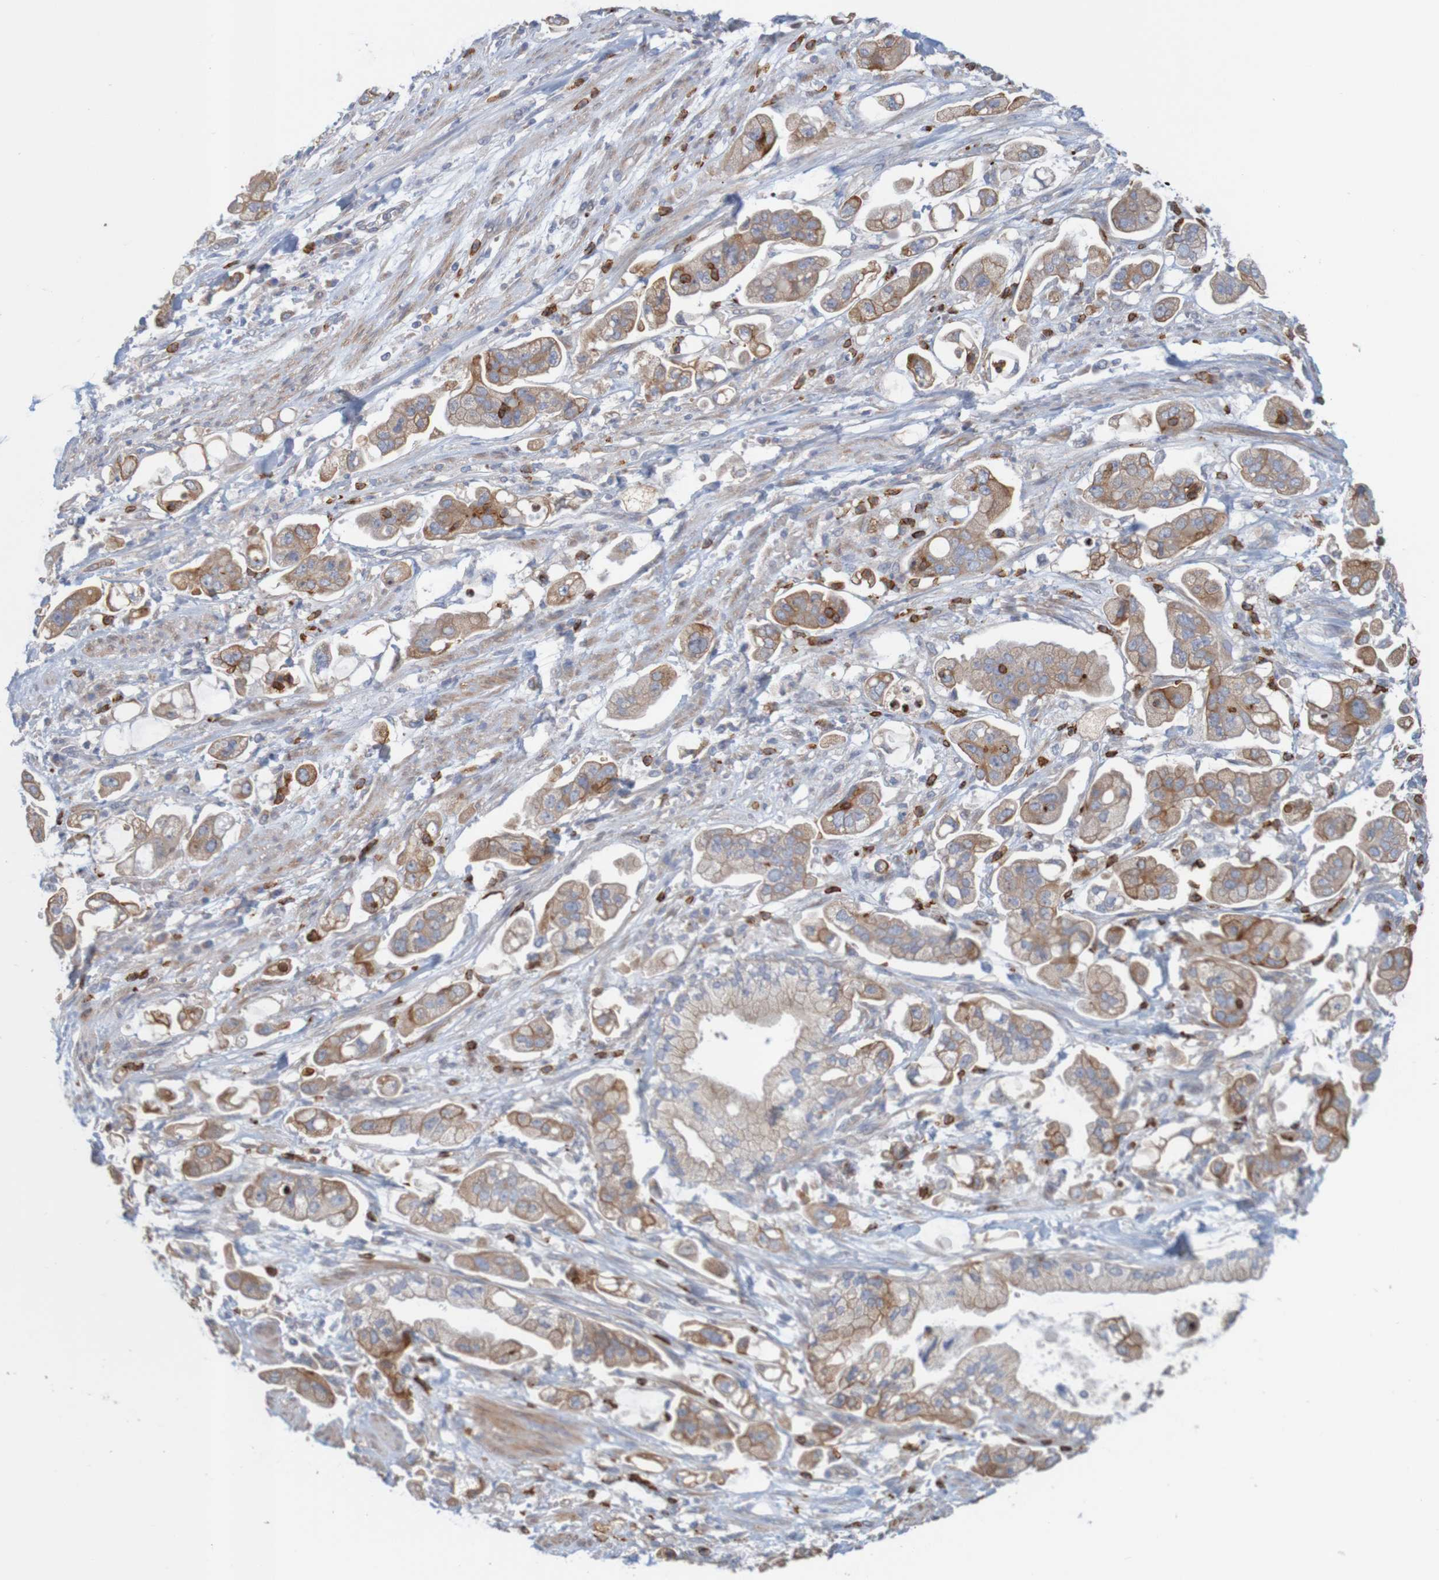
{"staining": {"intensity": "moderate", "quantity": "25%-75%", "location": "cytoplasmic/membranous"}, "tissue": "stomach cancer", "cell_type": "Tumor cells", "image_type": "cancer", "snomed": [{"axis": "morphology", "description": "Adenocarcinoma, NOS"}, {"axis": "topography", "description": "Stomach"}], "caption": "This is a histology image of immunohistochemistry (IHC) staining of stomach cancer, which shows moderate positivity in the cytoplasmic/membranous of tumor cells.", "gene": "KRT23", "patient": {"sex": "male", "age": 62}}